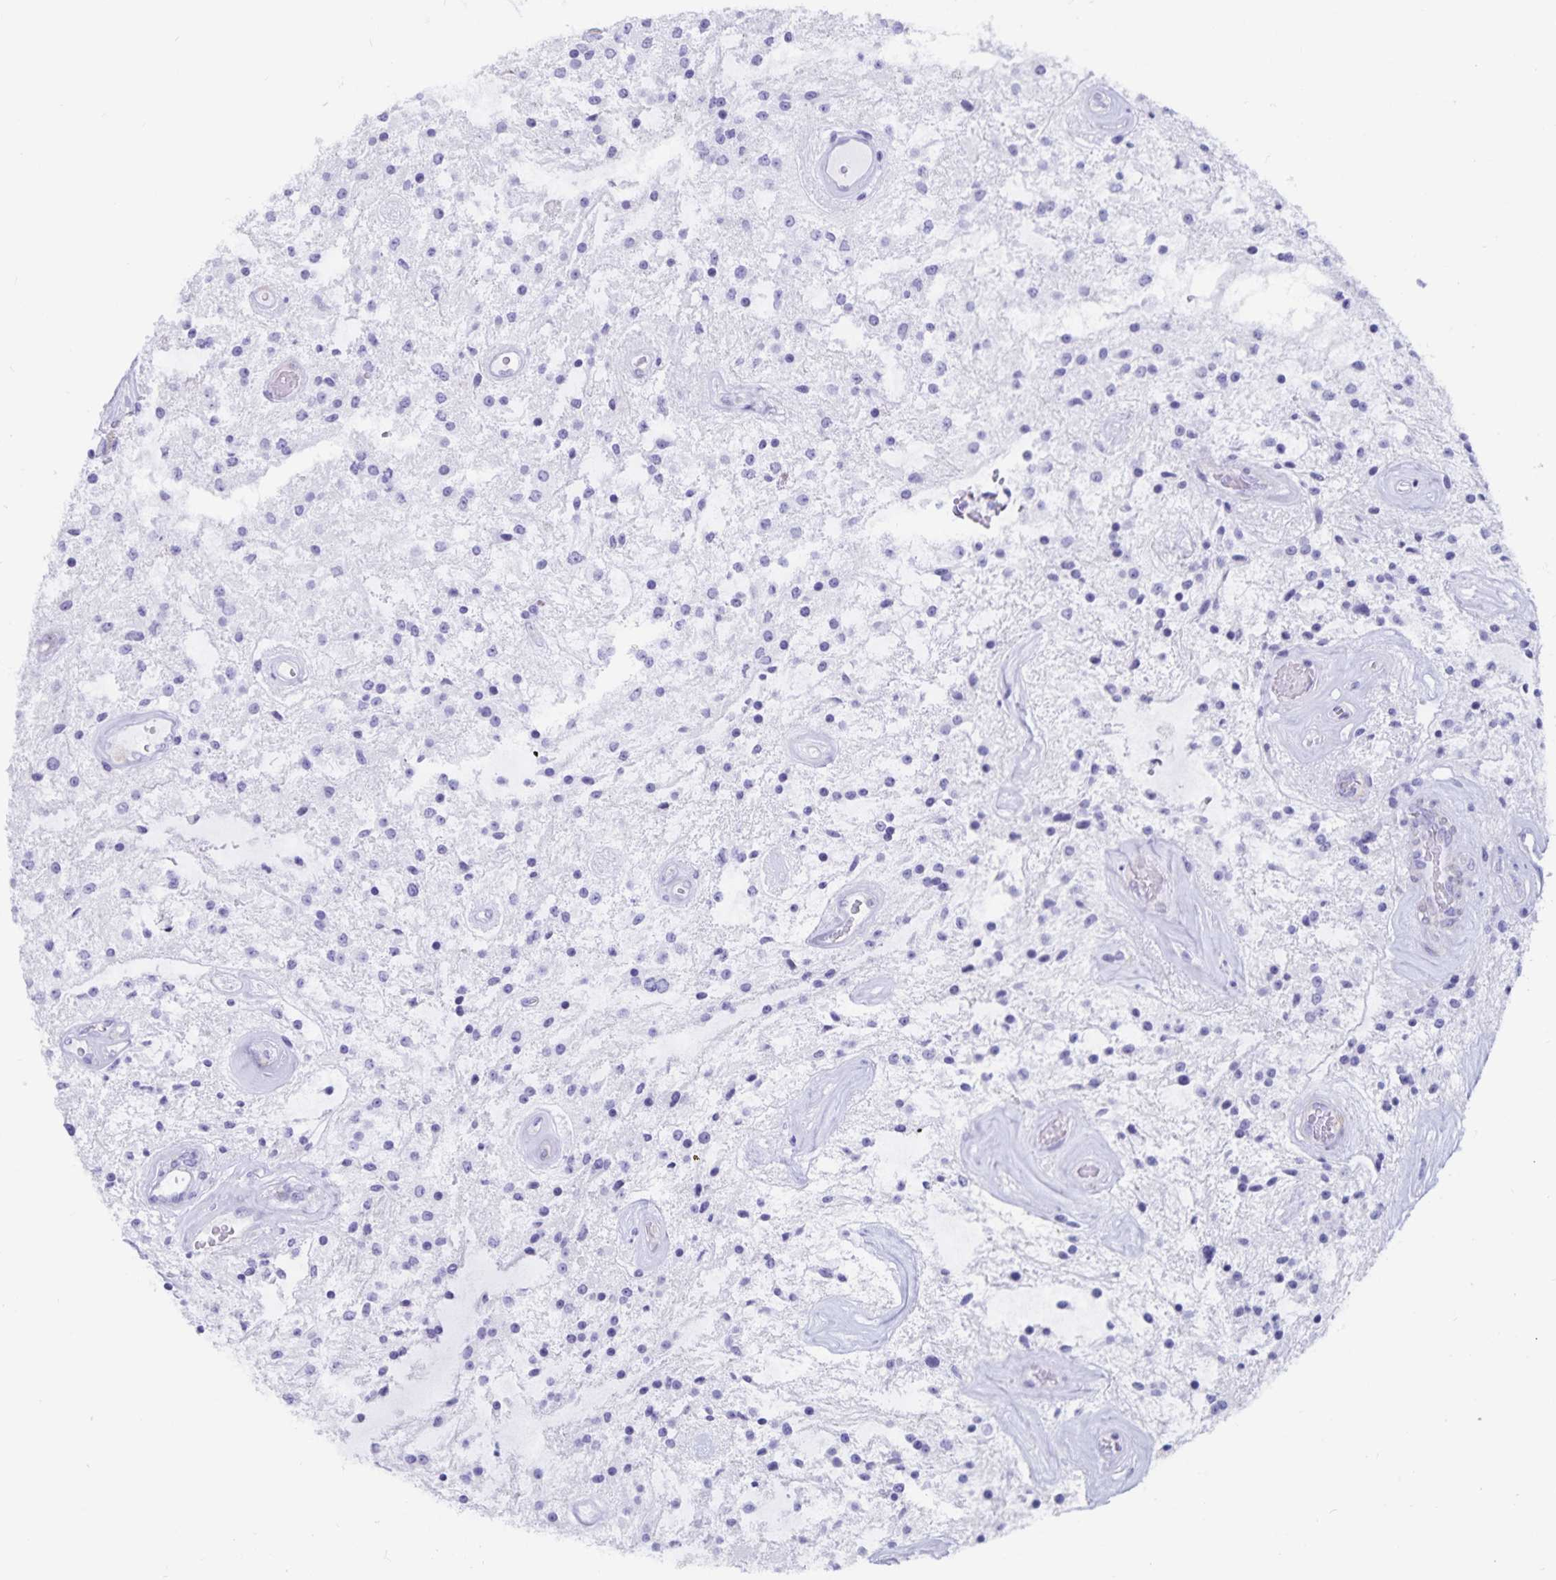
{"staining": {"intensity": "negative", "quantity": "none", "location": "none"}, "tissue": "glioma", "cell_type": "Tumor cells", "image_type": "cancer", "snomed": [{"axis": "morphology", "description": "Glioma, malignant, Low grade"}, {"axis": "topography", "description": "Cerebellum"}], "caption": "Glioma was stained to show a protein in brown. There is no significant expression in tumor cells. (Stains: DAB immunohistochemistry (IHC) with hematoxylin counter stain, Microscopy: brightfield microscopy at high magnification).", "gene": "GPR137", "patient": {"sex": "female", "age": 14}}